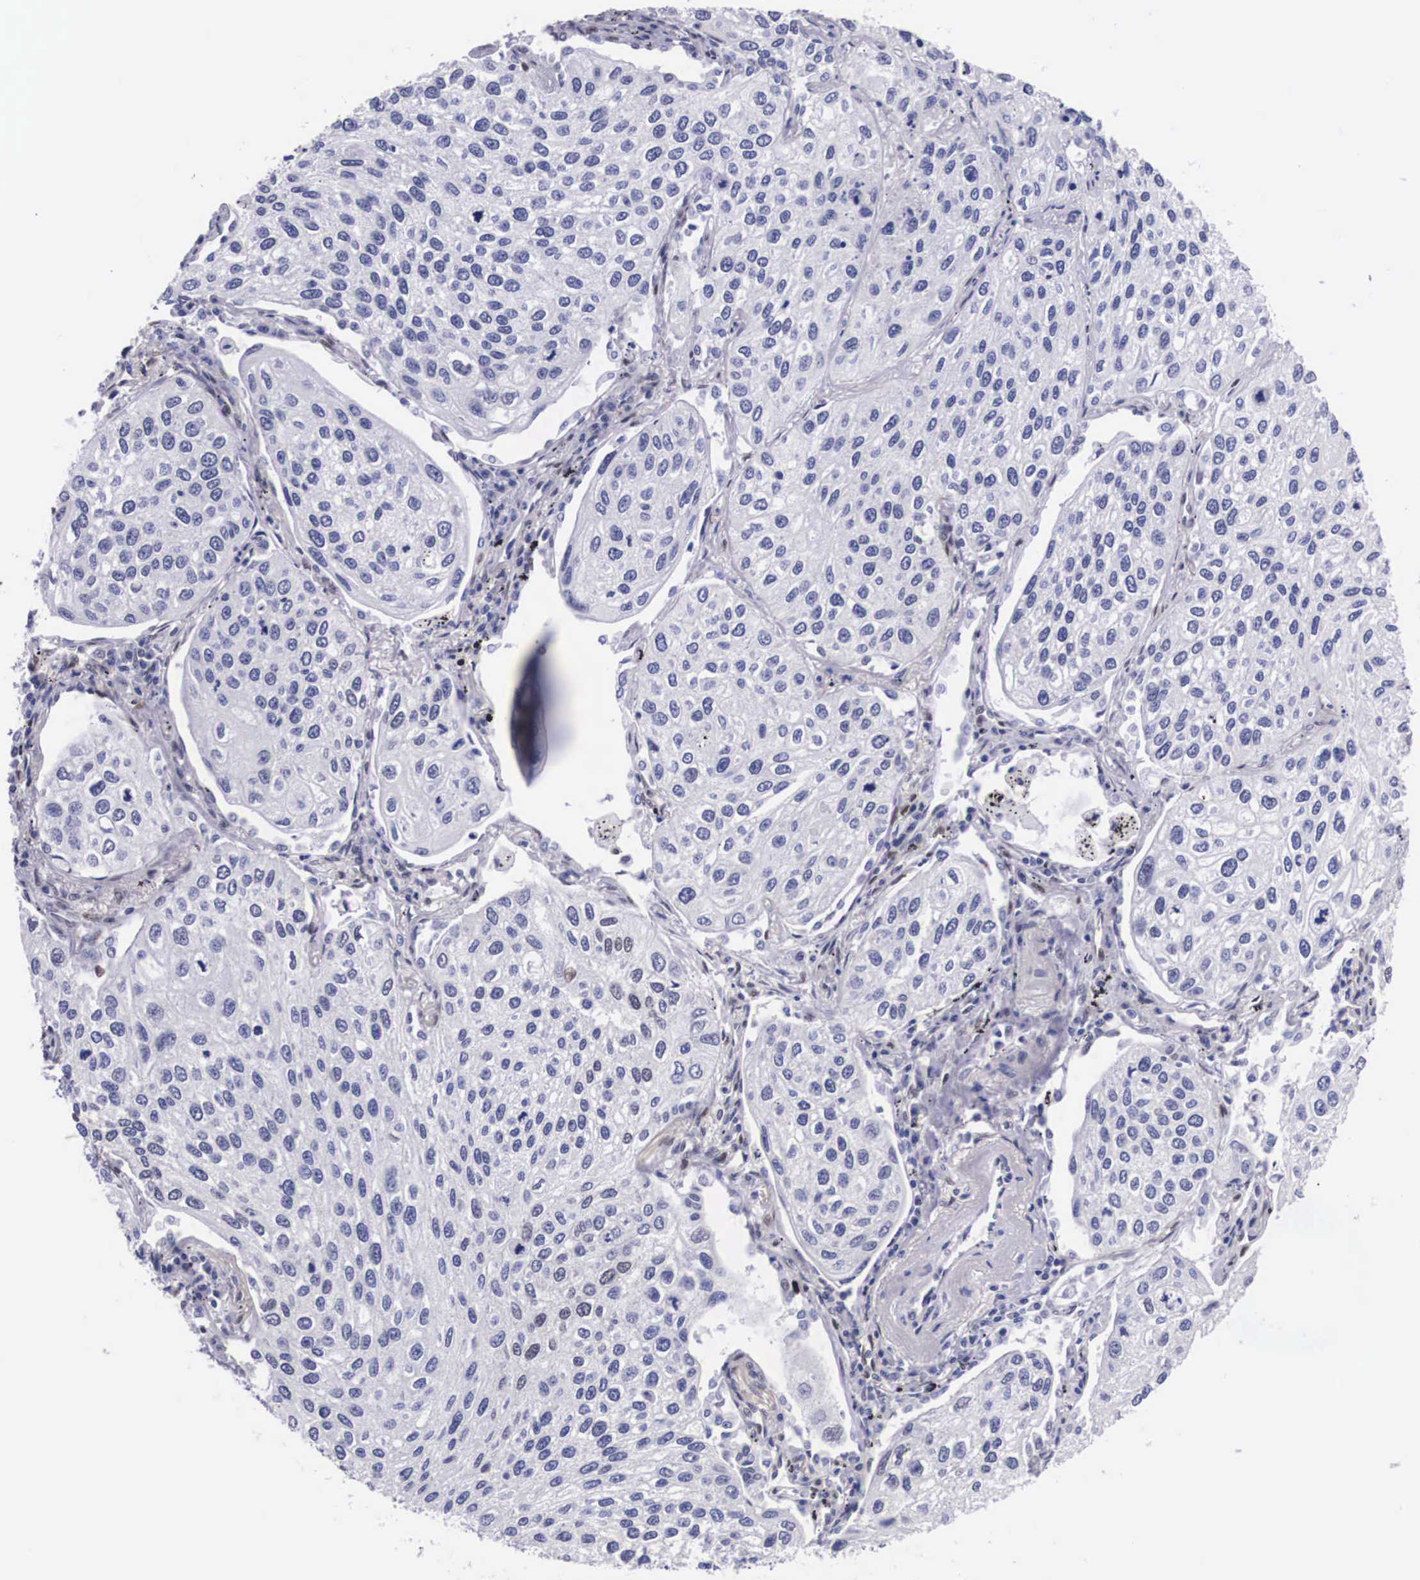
{"staining": {"intensity": "weak", "quantity": "<25%", "location": "nuclear"}, "tissue": "lung cancer", "cell_type": "Tumor cells", "image_type": "cancer", "snomed": [{"axis": "morphology", "description": "Squamous cell carcinoma, NOS"}, {"axis": "topography", "description": "Lung"}], "caption": "This is an IHC histopathology image of human lung squamous cell carcinoma. There is no positivity in tumor cells.", "gene": "KHDRBS3", "patient": {"sex": "male", "age": 75}}